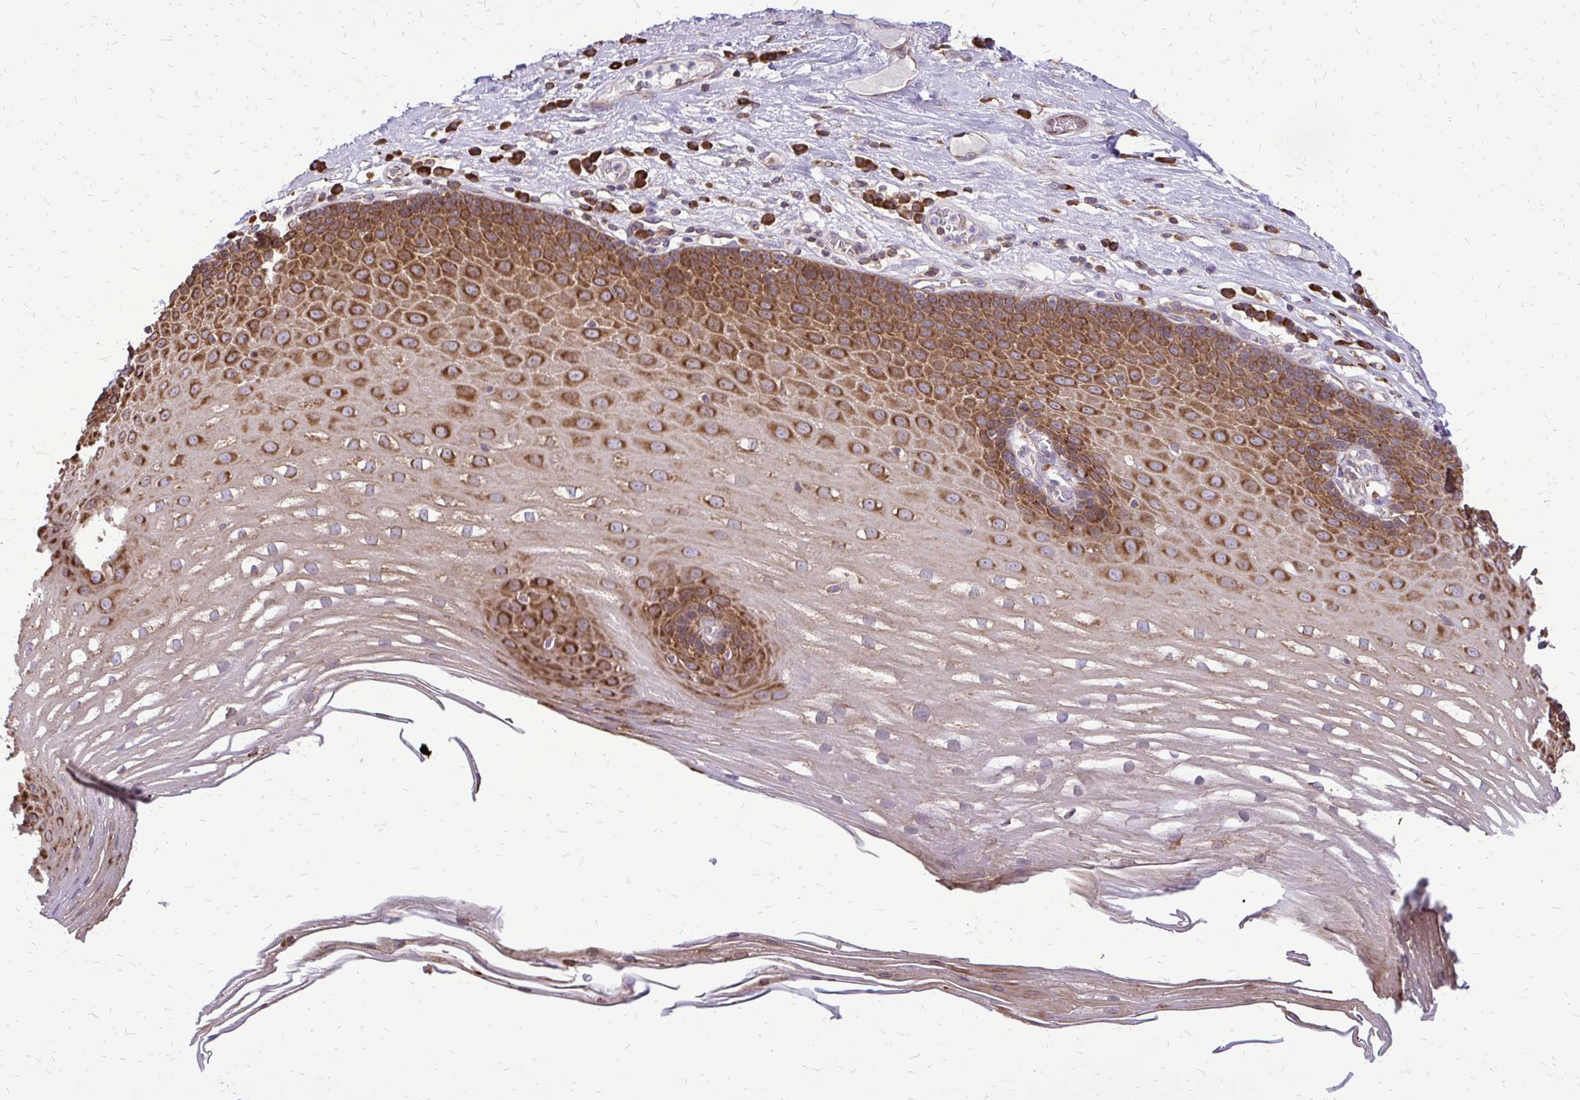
{"staining": {"intensity": "strong", "quantity": "25%-75%", "location": "cytoplasmic/membranous"}, "tissue": "esophagus", "cell_type": "Squamous epithelial cells", "image_type": "normal", "snomed": [{"axis": "morphology", "description": "Normal tissue, NOS"}, {"axis": "topography", "description": "Esophagus"}], "caption": "A high-resolution image shows immunohistochemistry staining of unremarkable esophagus, which exhibits strong cytoplasmic/membranous positivity in approximately 25%-75% of squamous epithelial cells. The protein of interest is stained brown, and the nuclei are stained in blue (DAB IHC with brightfield microscopy, high magnification).", "gene": "RPS3", "patient": {"sex": "male", "age": 62}}